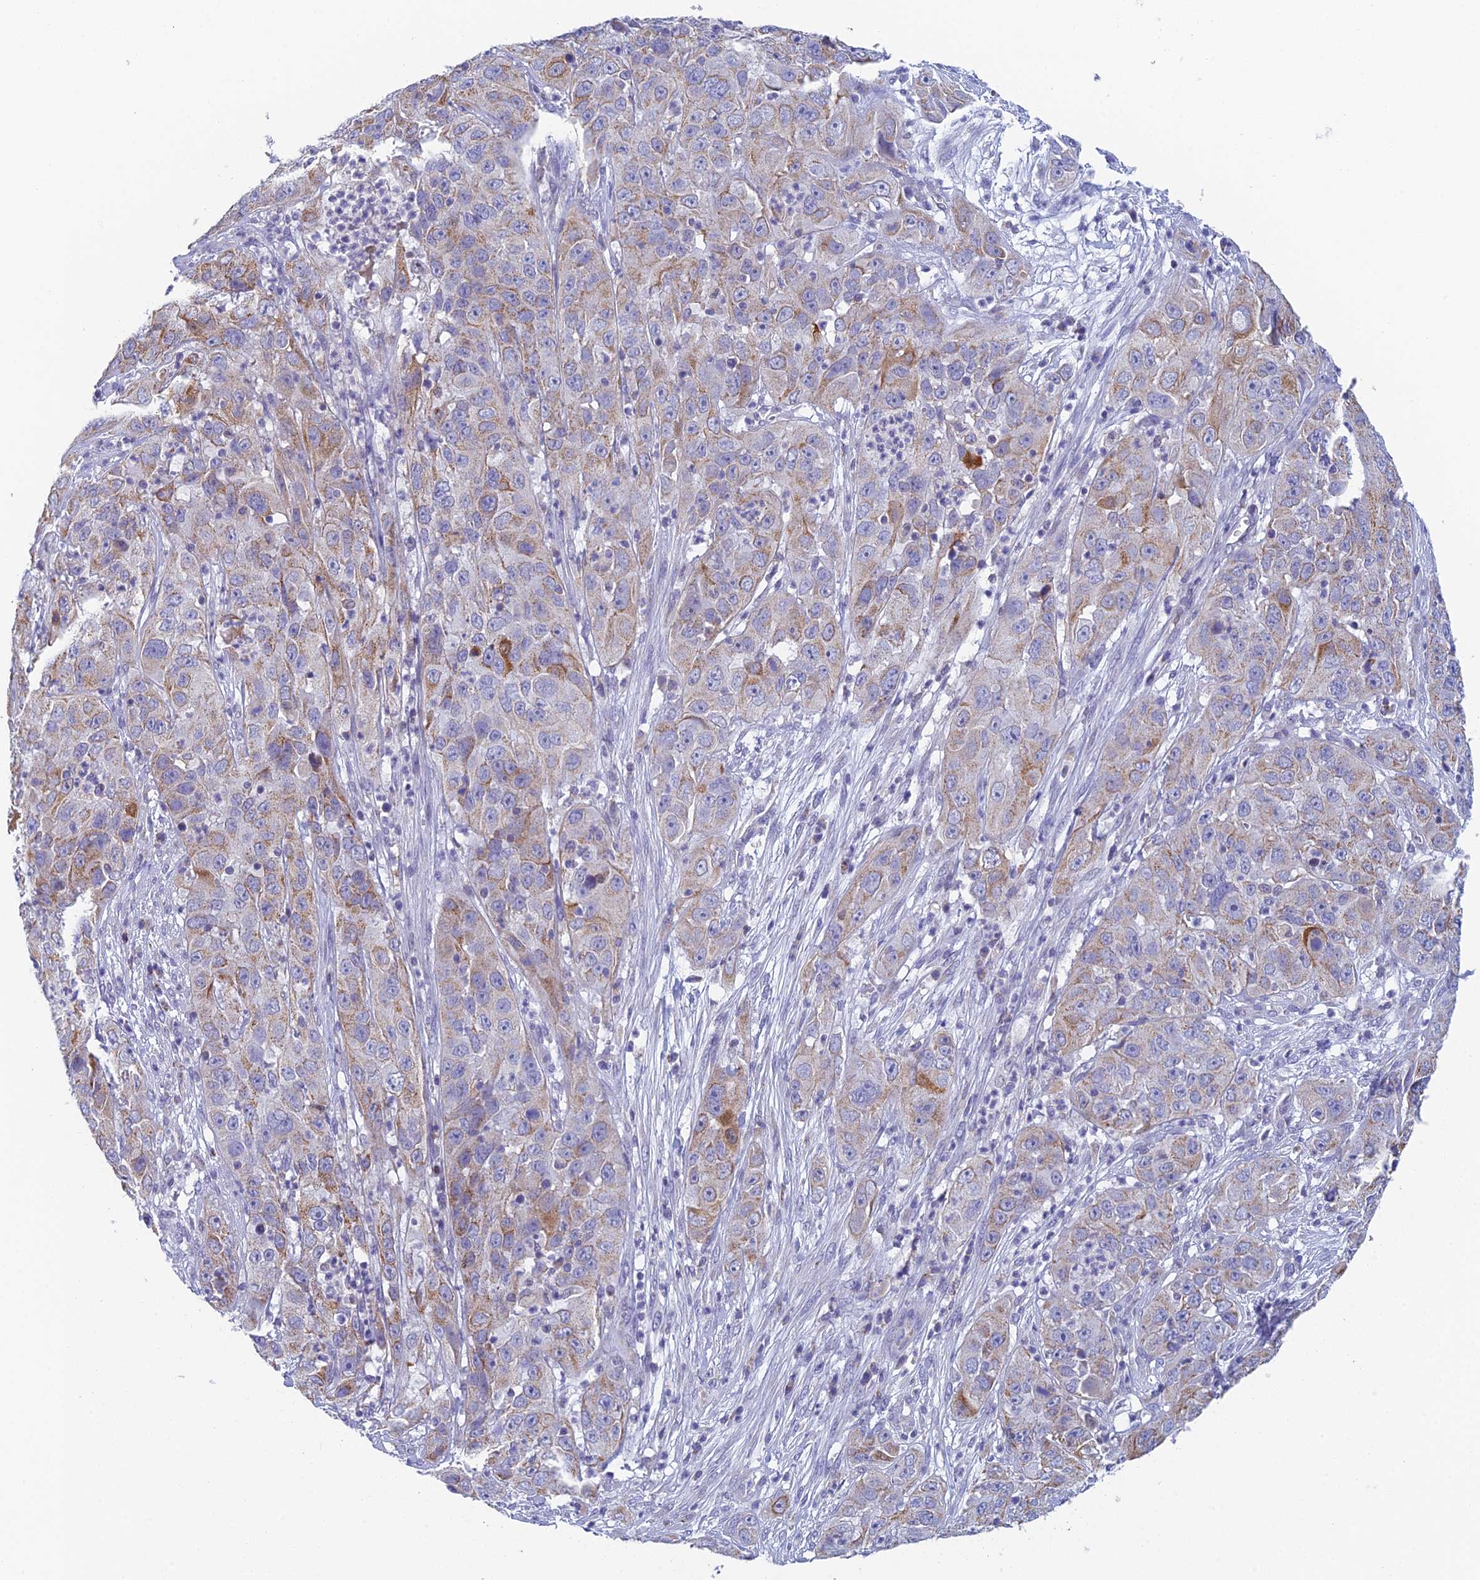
{"staining": {"intensity": "moderate", "quantity": "25%-75%", "location": "cytoplasmic/membranous"}, "tissue": "cervical cancer", "cell_type": "Tumor cells", "image_type": "cancer", "snomed": [{"axis": "morphology", "description": "Squamous cell carcinoma, NOS"}, {"axis": "topography", "description": "Cervix"}], "caption": "A medium amount of moderate cytoplasmic/membranous expression is identified in about 25%-75% of tumor cells in cervical cancer (squamous cell carcinoma) tissue.", "gene": "REXO5", "patient": {"sex": "female", "age": 32}}